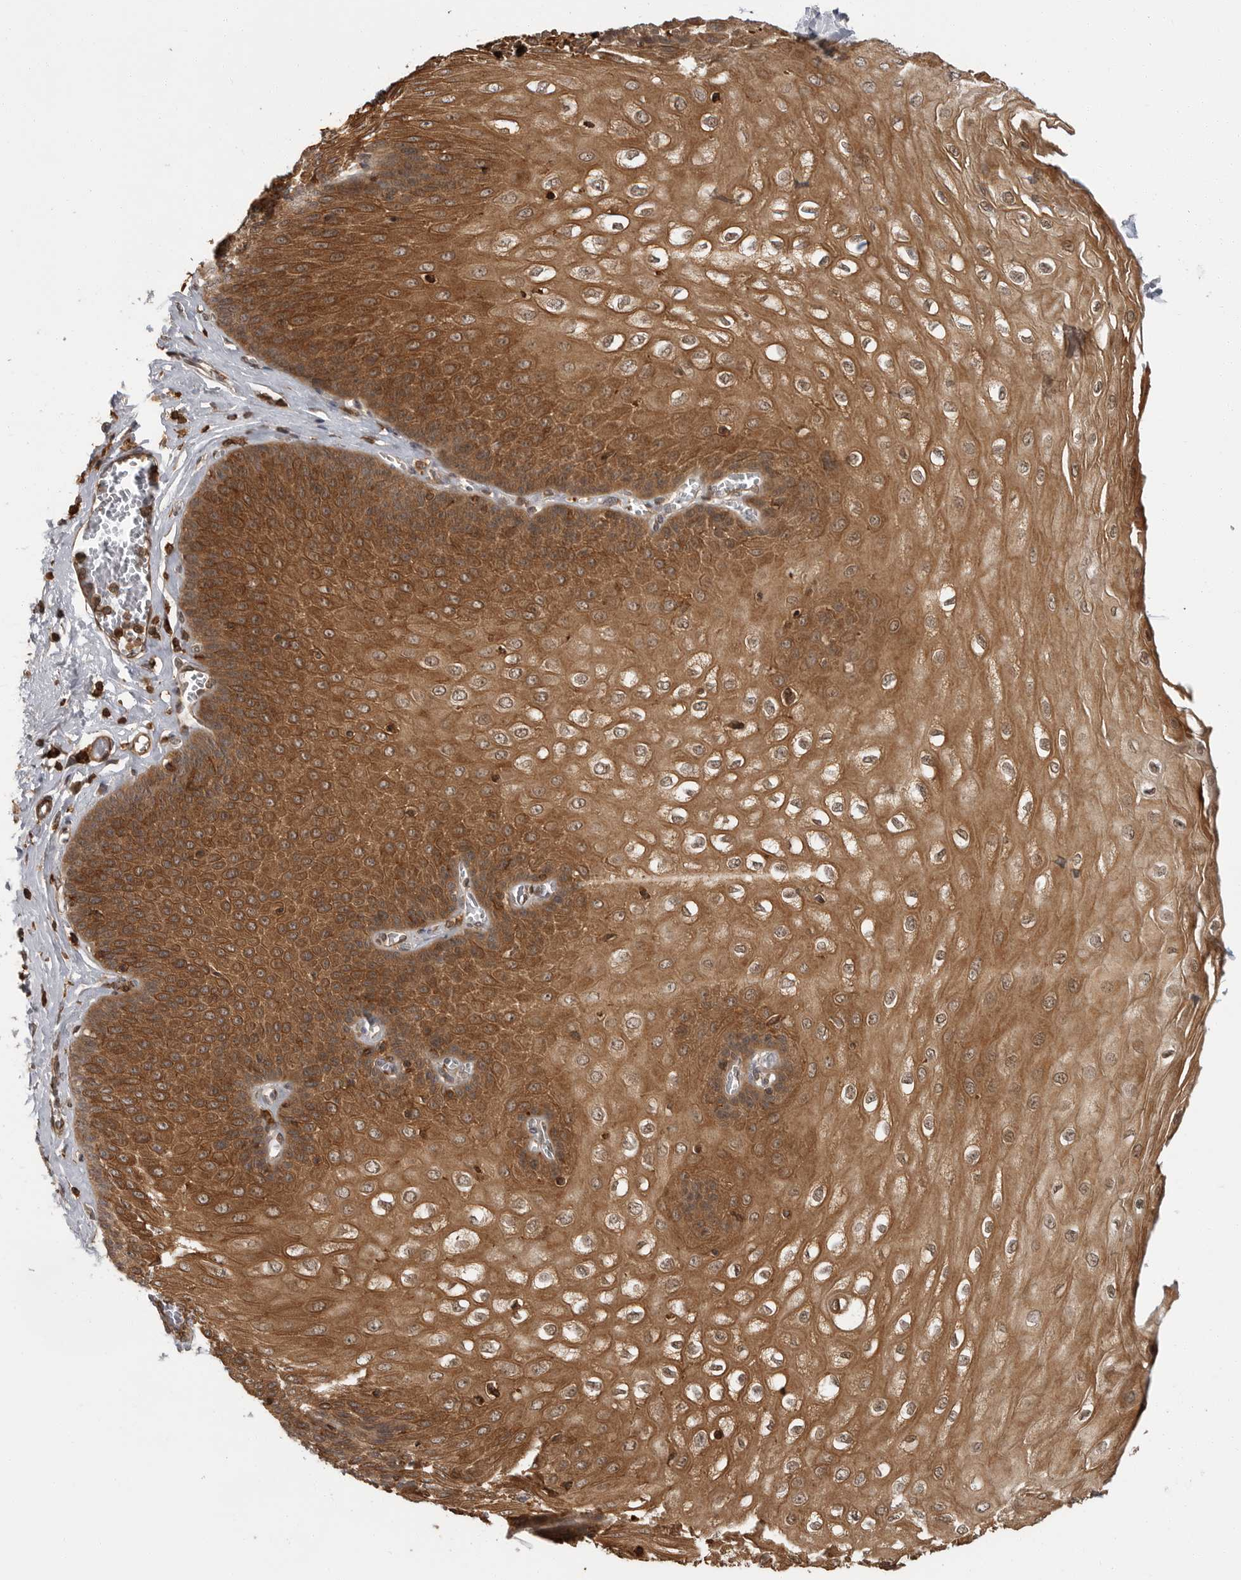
{"staining": {"intensity": "strong", "quantity": ">75%", "location": "cytoplasmic/membranous,nuclear"}, "tissue": "esophagus", "cell_type": "Squamous epithelial cells", "image_type": "normal", "snomed": [{"axis": "morphology", "description": "Normal tissue, NOS"}, {"axis": "topography", "description": "Esophagus"}], "caption": "Brown immunohistochemical staining in normal human esophagus demonstrates strong cytoplasmic/membranous,nuclear staining in about >75% of squamous epithelial cells. (Stains: DAB (3,3'-diaminobenzidine) in brown, nuclei in blue, Microscopy: brightfield microscopy at high magnification).", "gene": "ERN1", "patient": {"sex": "male", "age": 60}}